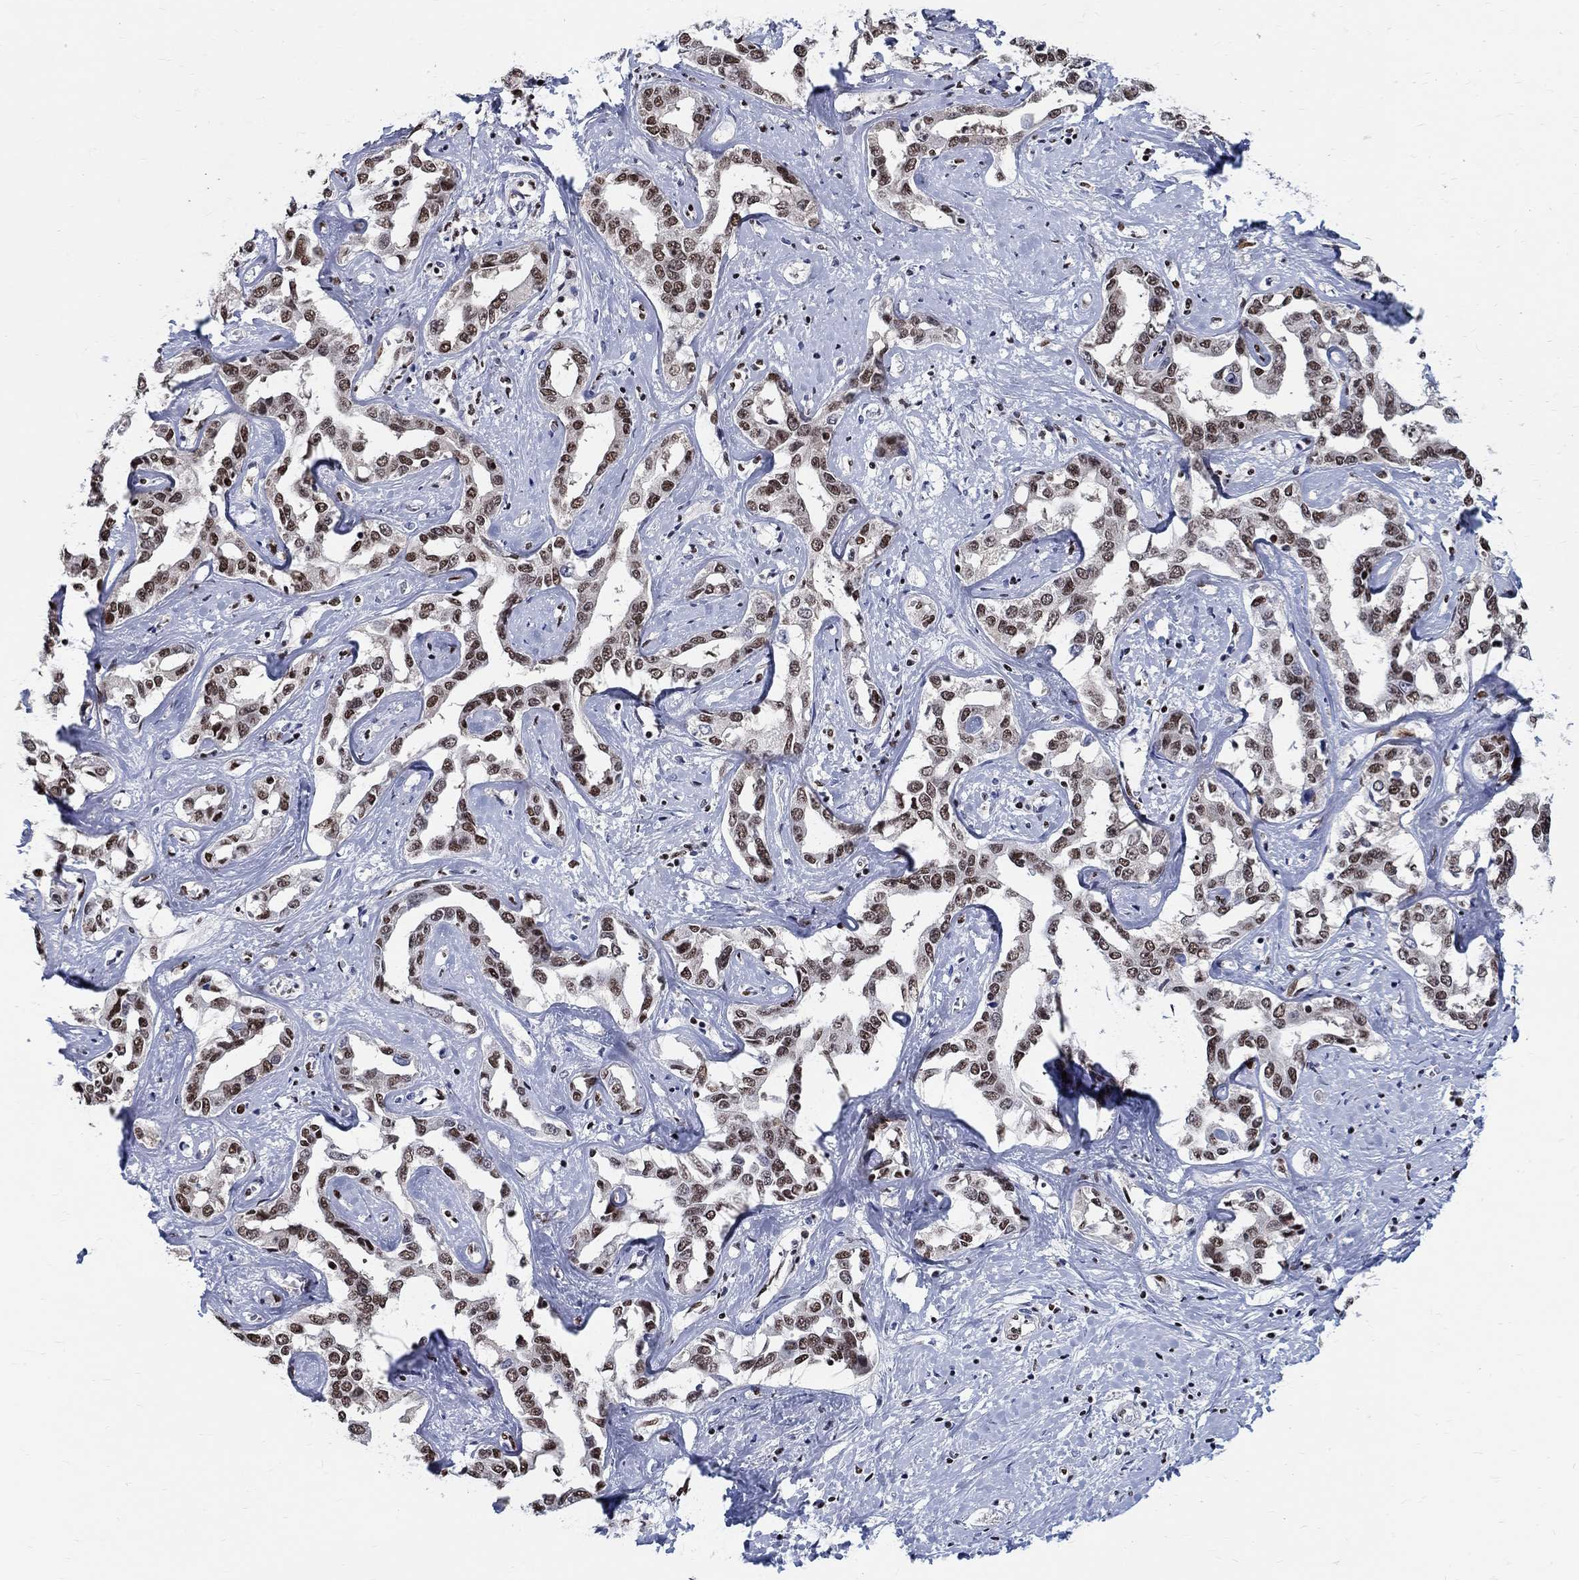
{"staining": {"intensity": "moderate", "quantity": "25%-75%", "location": "nuclear"}, "tissue": "liver cancer", "cell_type": "Tumor cells", "image_type": "cancer", "snomed": [{"axis": "morphology", "description": "Cholangiocarcinoma"}, {"axis": "topography", "description": "Liver"}], "caption": "Cholangiocarcinoma (liver) was stained to show a protein in brown. There is medium levels of moderate nuclear staining in approximately 25%-75% of tumor cells. Using DAB (brown) and hematoxylin (blue) stains, captured at high magnification using brightfield microscopy.", "gene": "FBXO16", "patient": {"sex": "male", "age": 59}}